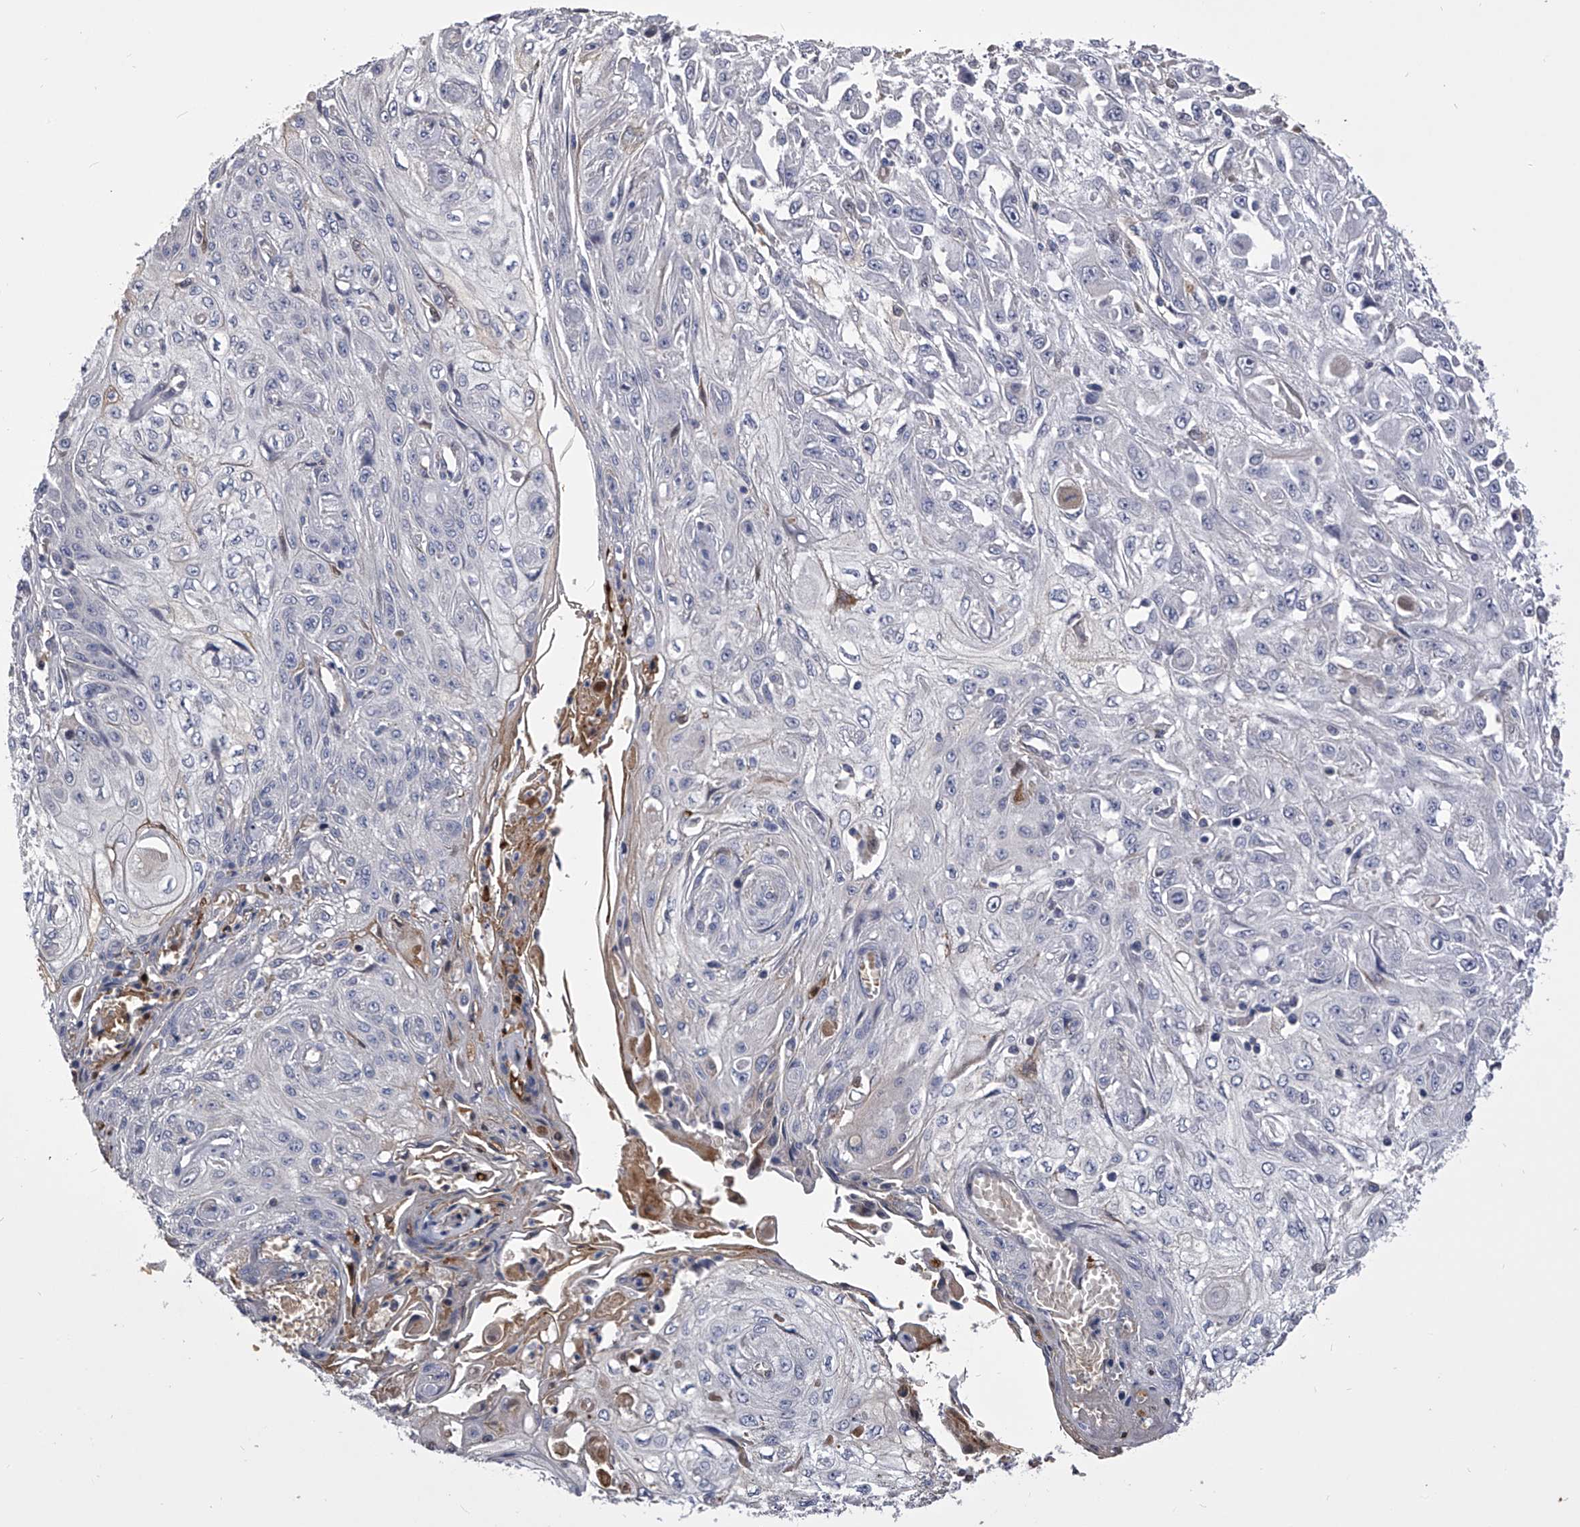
{"staining": {"intensity": "negative", "quantity": "none", "location": "none"}, "tissue": "skin cancer", "cell_type": "Tumor cells", "image_type": "cancer", "snomed": [{"axis": "morphology", "description": "Squamous cell carcinoma, NOS"}, {"axis": "morphology", "description": "Squamous cell carcinoma, metastatic, NOS"}, {"axis": "topography", "description": "Skin"}, {"axis": "topography", "description": "Lymph node"}], "caption": "The IHC micrograph has no significant expression in tumor cells of skin squamous cell carcinoma tissue. (DAB IHC visualized using brightfield microscopy, high magnification).", "gene": "MDN1", "patient": {"sex": "male", "age": 75}}